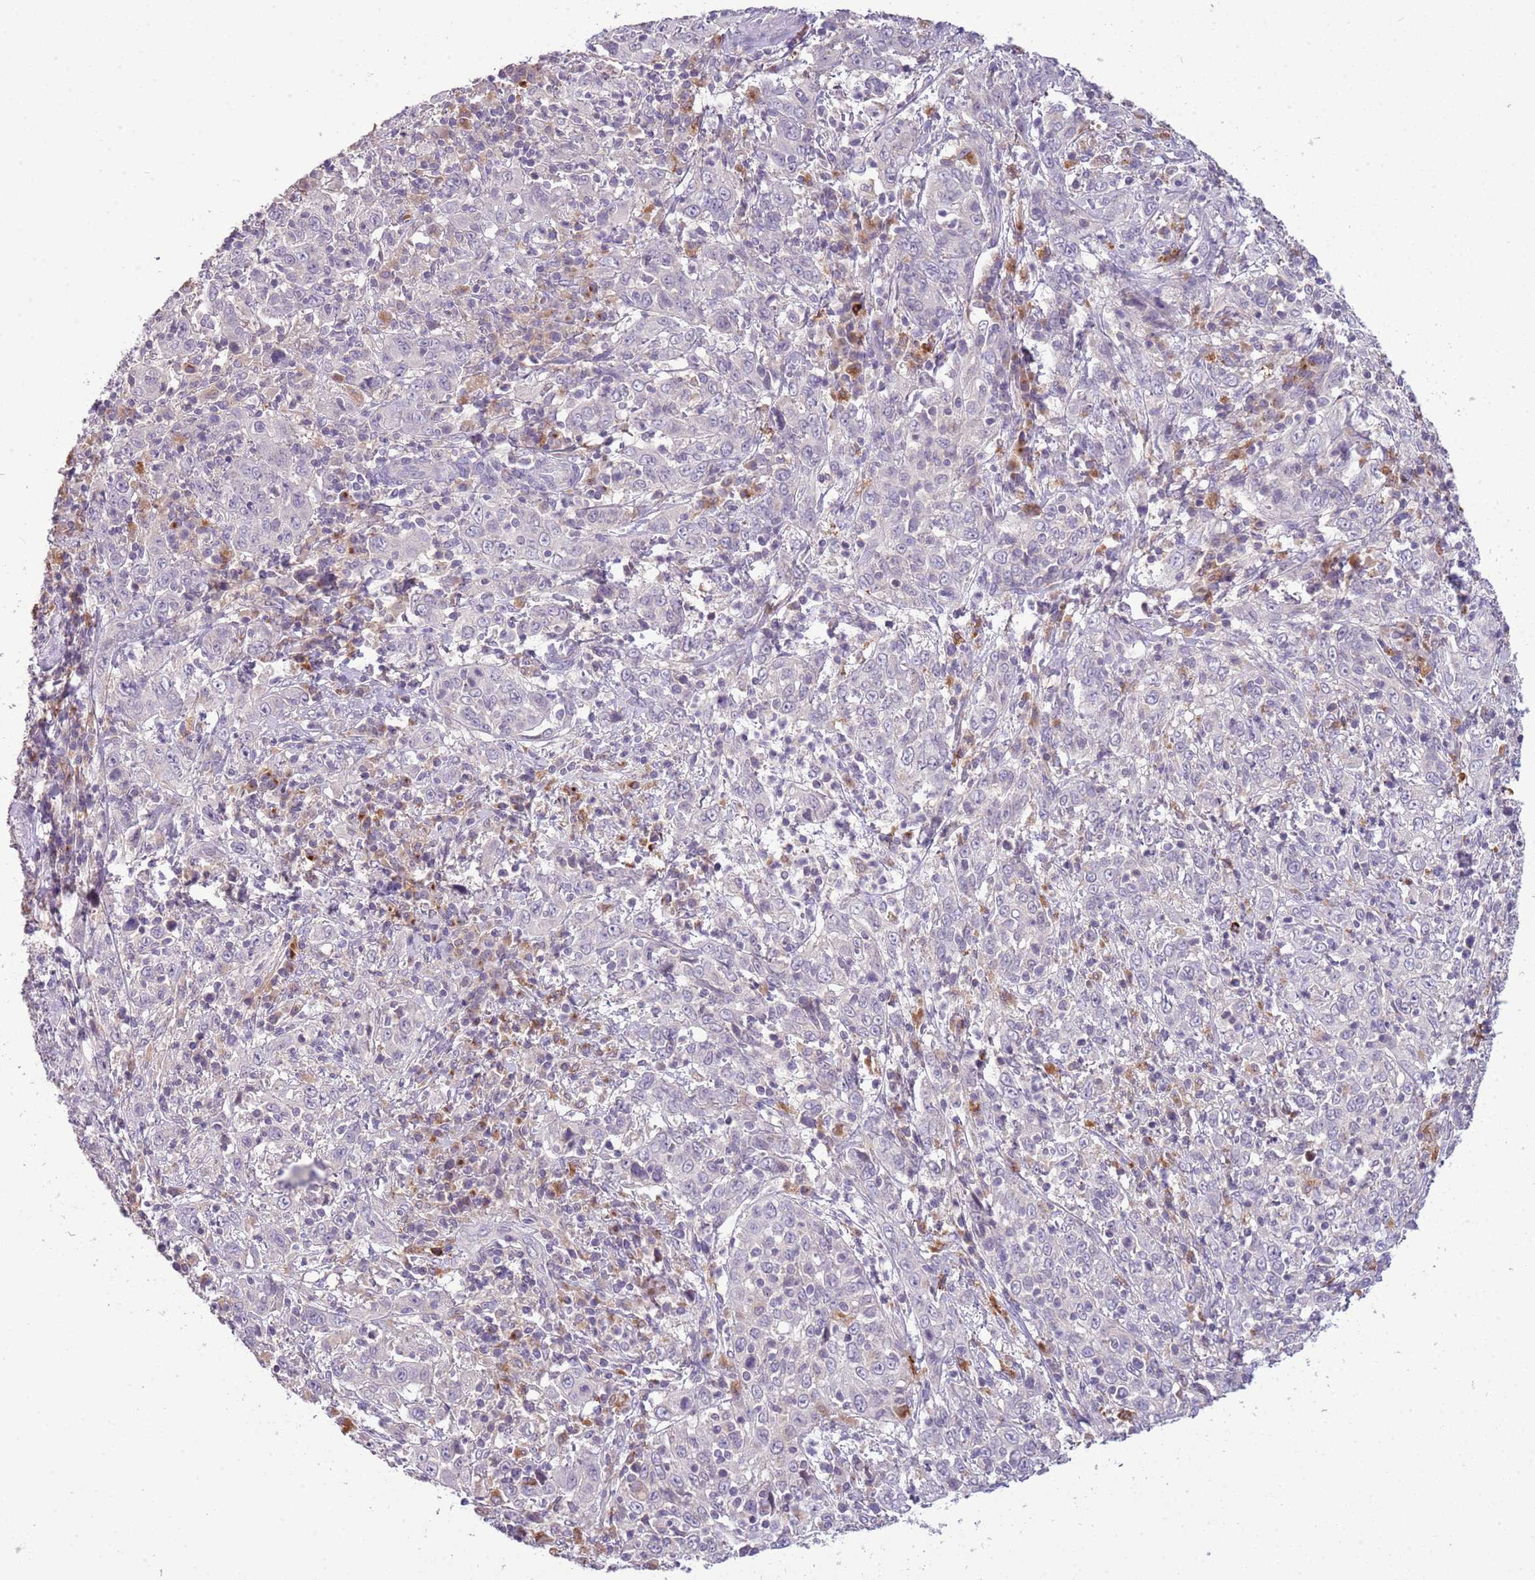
{"staining": {"intensity": "negative", "quantity": "none", "location": "none"}, "tissue": "cervical cancer", "cell_type": "Tumor cells", "image_type": "cancer", "snomed": [{"axis": "morphology", "description": "Squamous cell carcinoma, NOS"}, {"axis": "topography", "description": "Cervix"}], "caption": "This is a image of IHC staining of cervical squamous cell carcinoma, which shows no positivity in tumor cells.", "gene": "SCAMP5", "patient": {"sex": "female", "age": 46}}